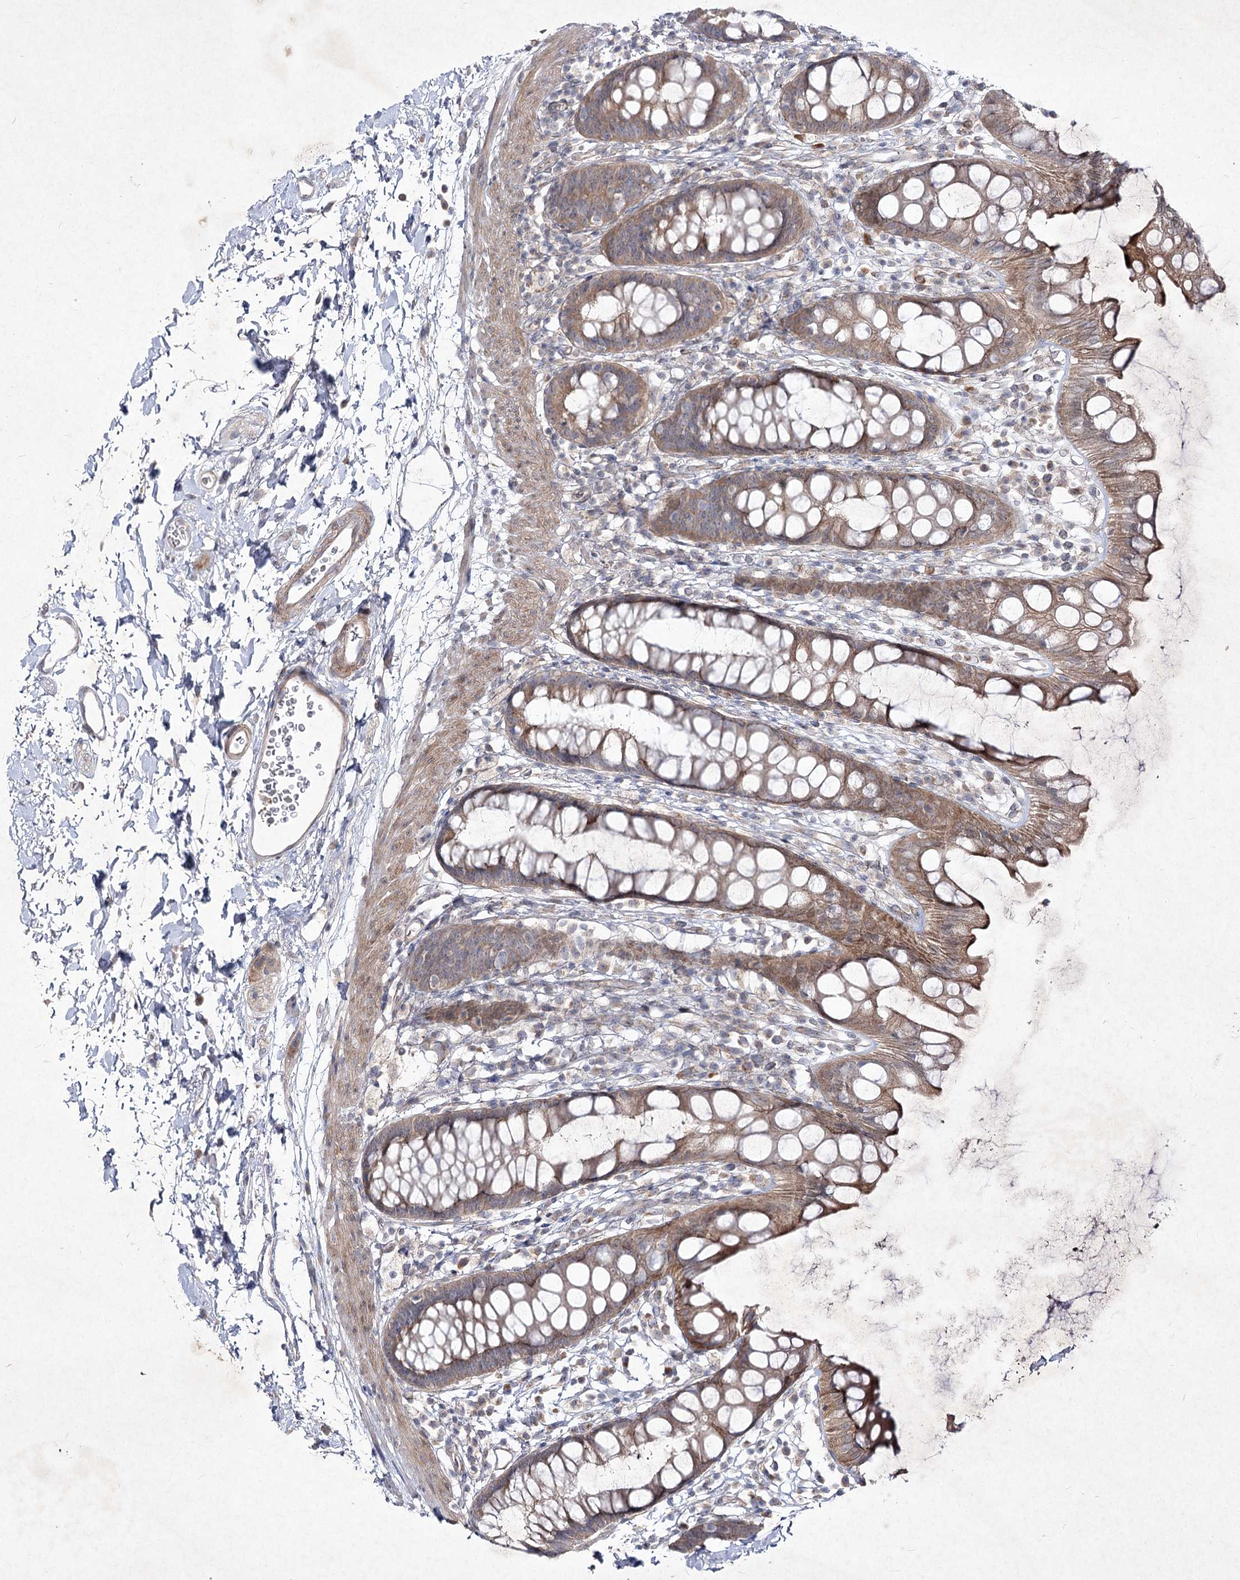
{"staining": {"intensity": "moderate", "quantity": ">75%", "location": "cytoplasmic/membranous"}, "tissue": "rectum", "cell_type": "Glandular cells", "image_type": "normal", "snomed": [{"axis": "morphology", "description": "Normal tissue, NOS"}, {"axis": "topography", "description": "Rectum"}], "caption": "An image showing moderate cytoplasmic/membranous staining in about >75% of glandular cells in normal rectum, as visualized by brown immunohistochemical staining.", "gene": "CIB2", "patient": {"sex": "female", "age": 65}}